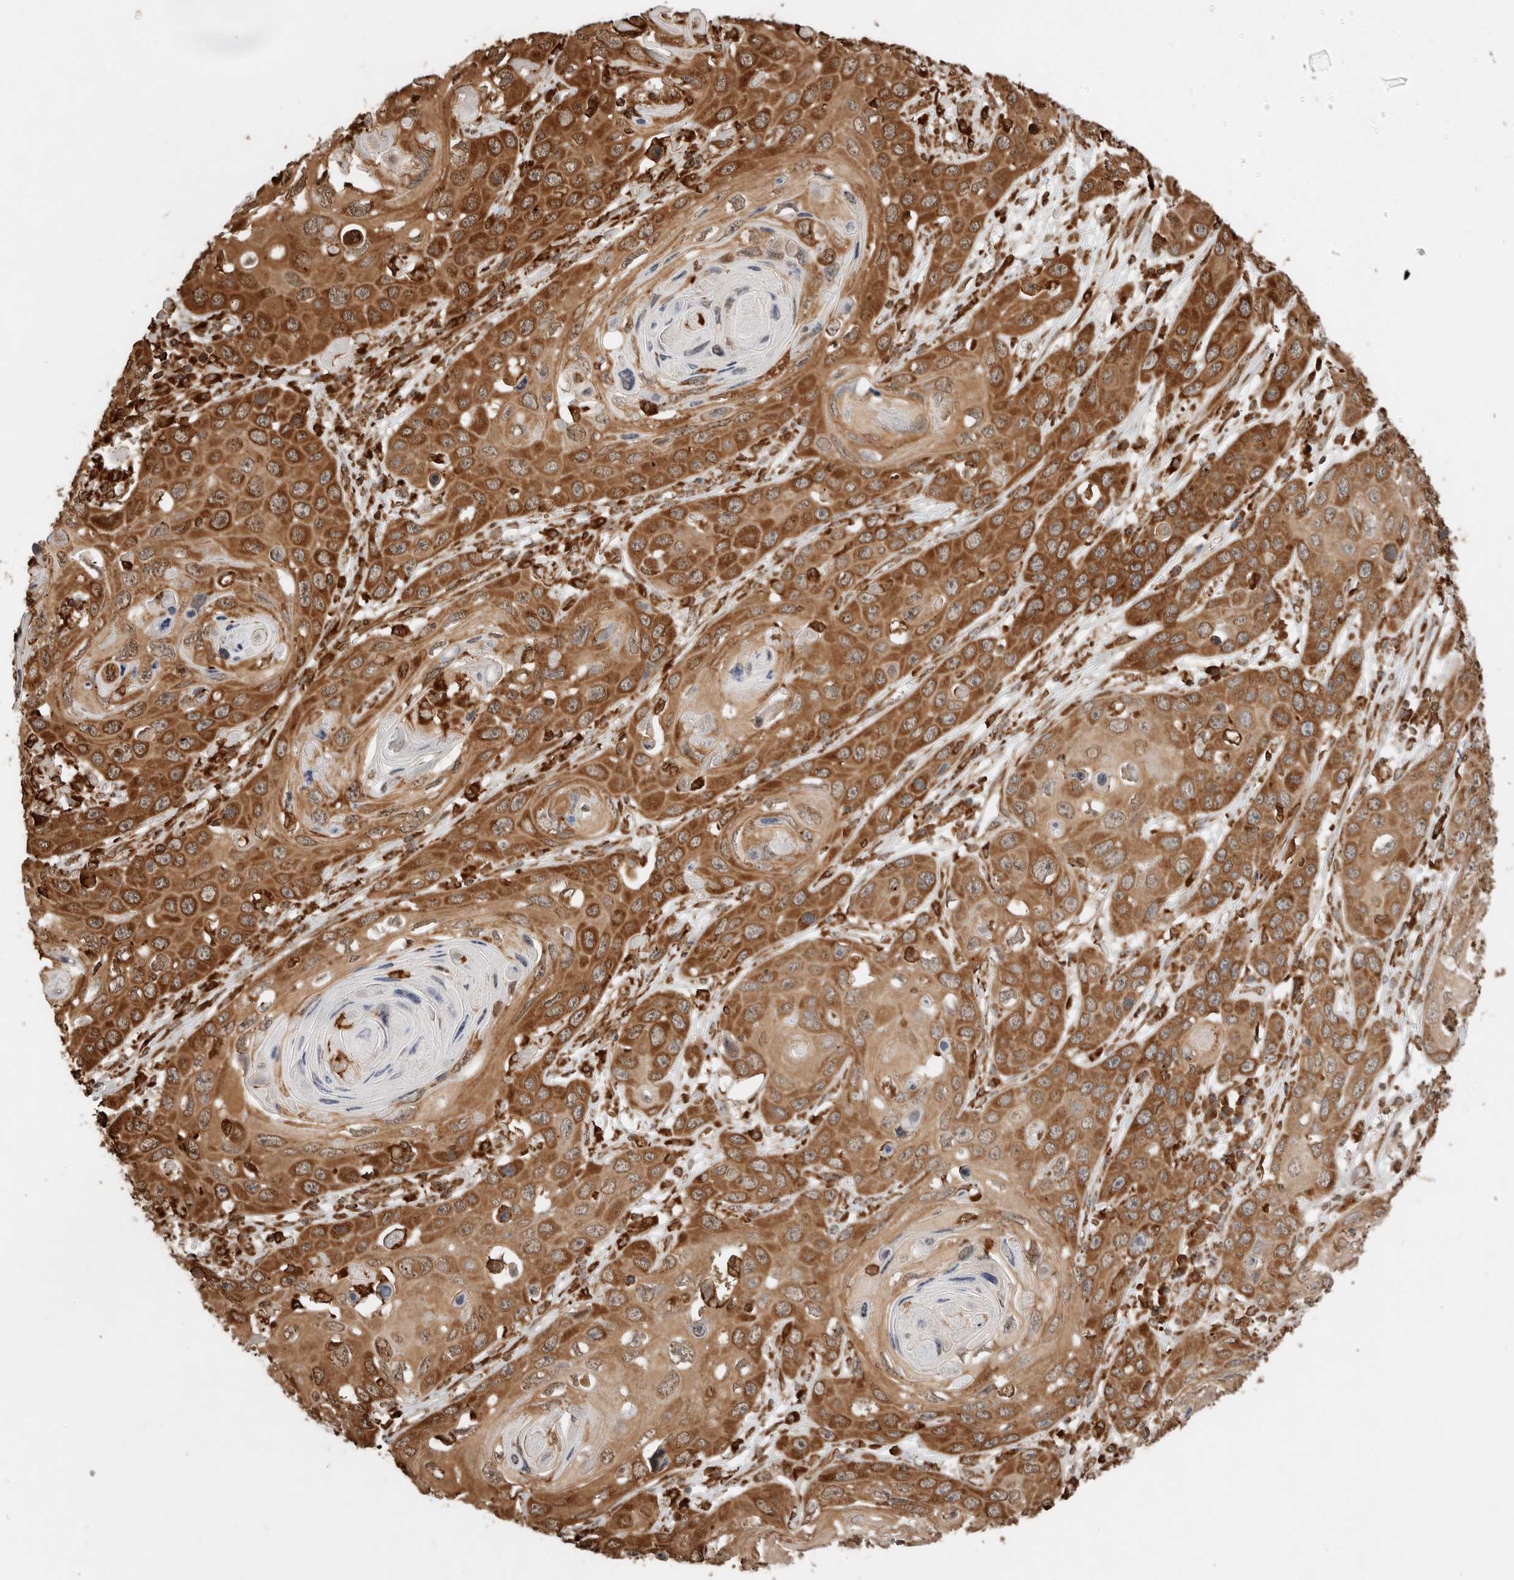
{"staining": {"intensity": "moderate", "quantity": ">75%", "location": "cytoplasmic/membranous"}, "tissue": "skin cancer", "cell_type": "Tumor cells", "image_type": "cancer", "snomed": [{"axis": "morphology", "description": "Squamous cell carcinoma, NOS"}, {"axis": "topography", "description": "Skin"}], "caption": "This photomicrograph reveals skin squamous cell carcinoma stained with immunohistochemistry (IHC) to label a protein in brown. The cytoplasmic/membranous of tumor cells show moderate positivity for the protein. Nuclei are counter-stained blue.", "gene": "ERAP1", "patient": {"sex": "male", "age": 55}}